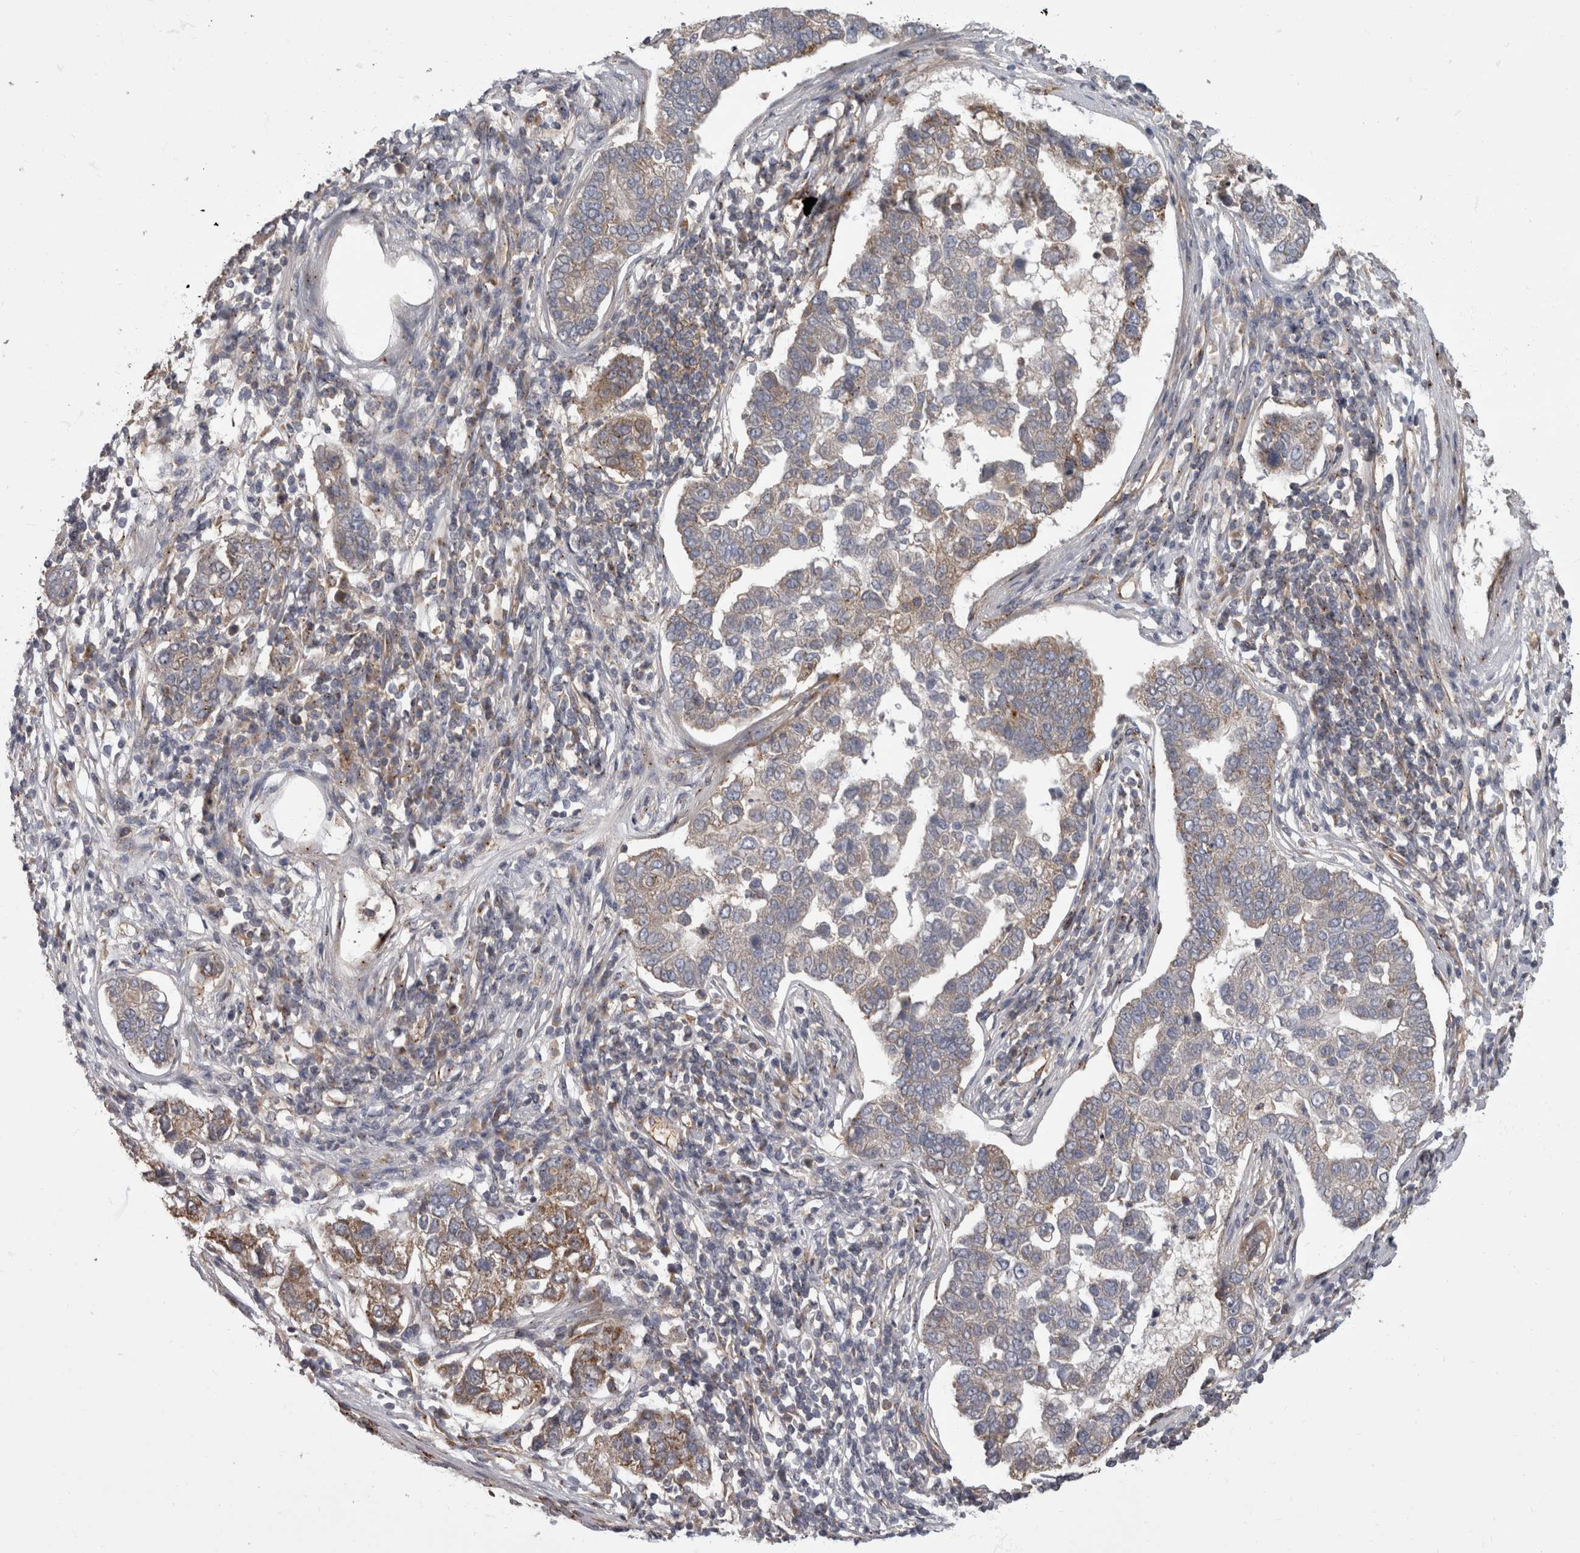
{"staining": {"intensity": "weak", "quantity": "<25%", "location": "cytoplasmic/membranous"}, "tissue": "pancreatic cancer", "cell_type": "Tumor cells", "image_type": "cancer", "snomed": [{"axis": "morphology", "description": "Adenocarcinoma, NOS"}, {"axis": "topography", "description": "Pancreas"}], "caption": "High power microscopy photomicrograph of an IHC photomicrograph of pancreatic cancer, revealing no significant staining in tumor cells.", "gene": "HOOK3", "patient": {"sex": "female", "age": 61}}